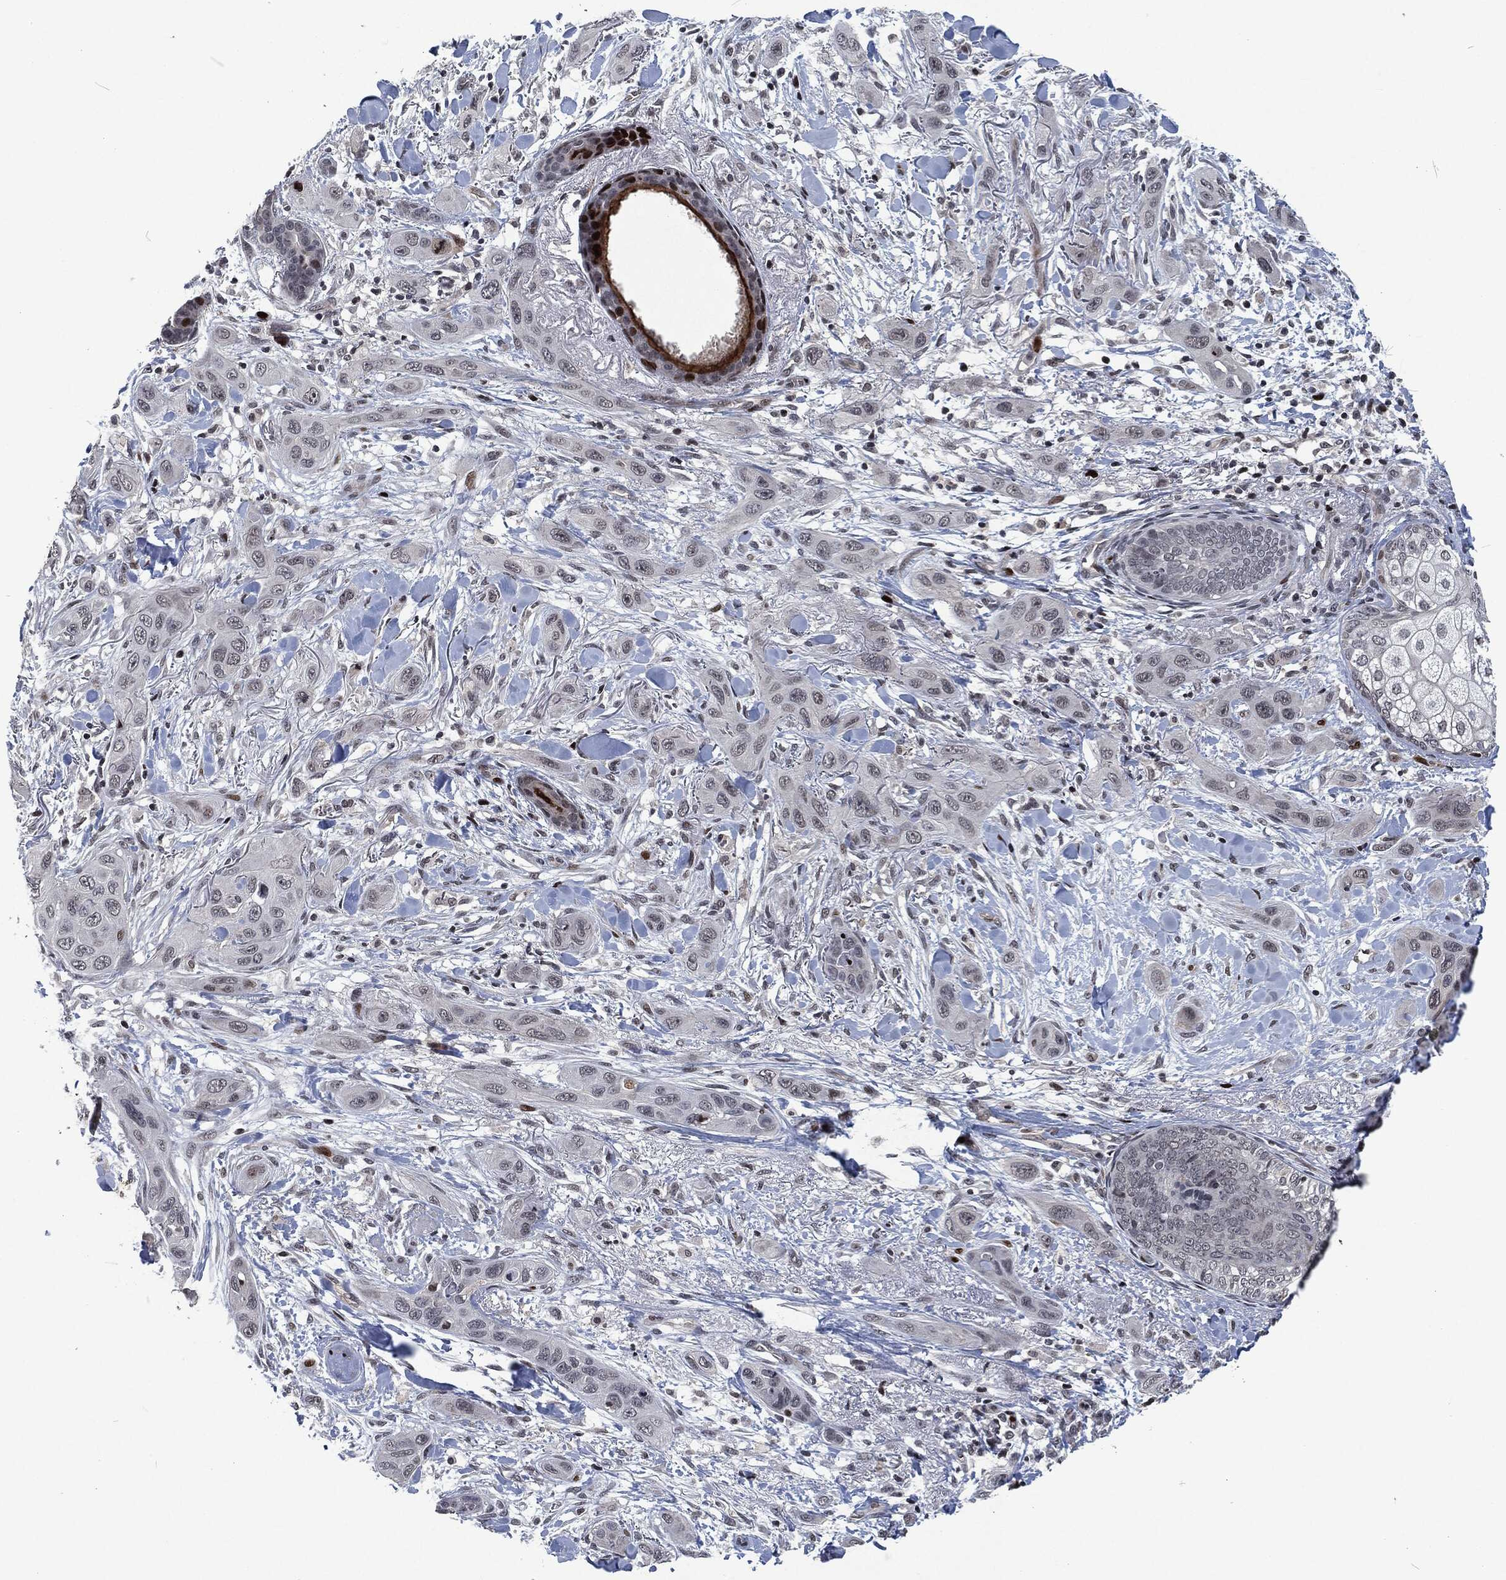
{"staining": {"intensity": "negative", "quantity": "none", "location": "none"}, "tissue": "skin cancer", "cell_type": "Tumor cells", "image_type": "cancer", "snomed": [{"axis": "morphology", "description": "Squamous cell carcinoma, NOS"}, {"axis": "topography", "description": "Skin"}], "caption": "The photomicrograph displays no staining of tumor cells in skin cancer (squamous cell carcinoma).", "gene": "EGFR", "patient": {"sex": "male", "age": 78}}